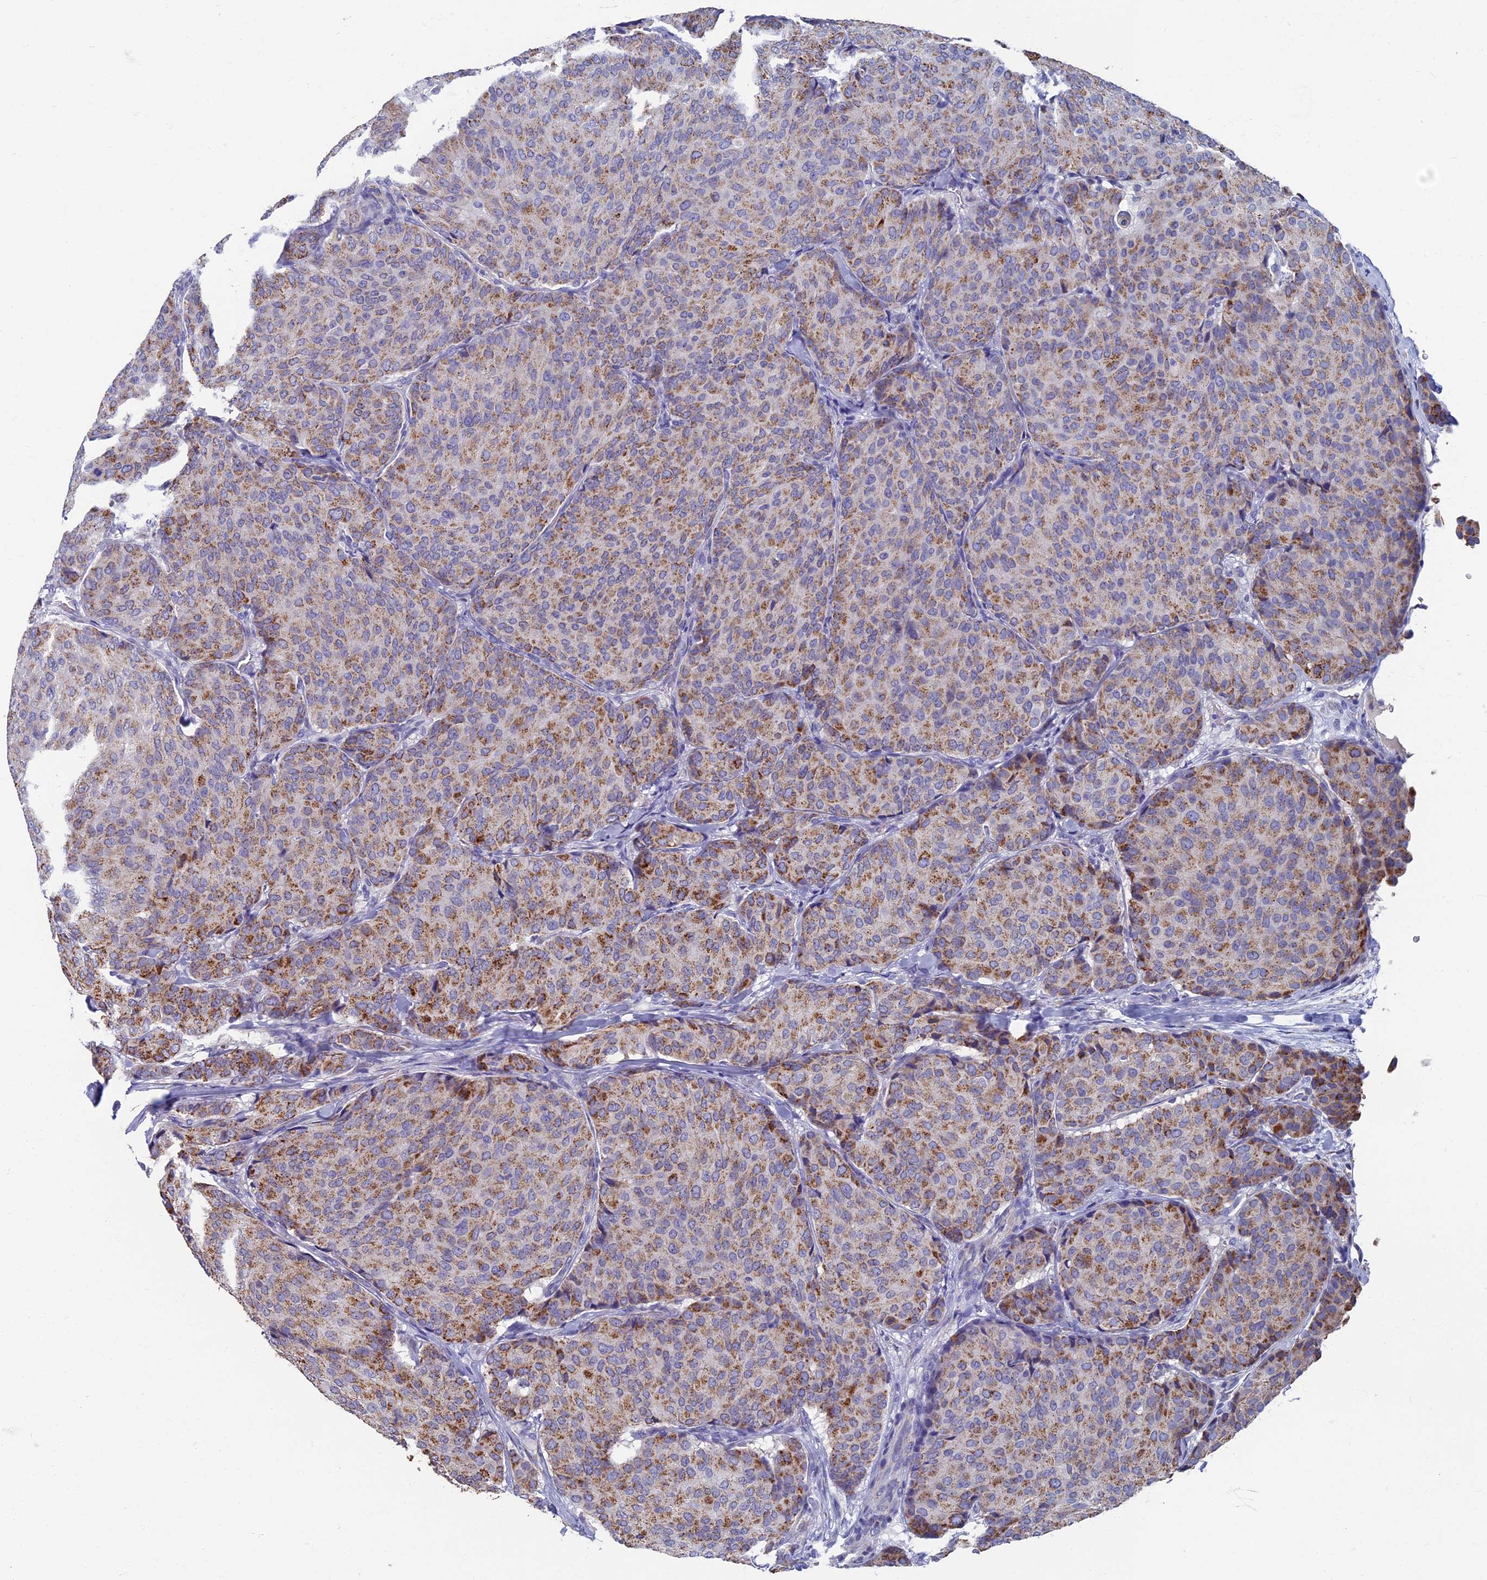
{"staining": {"intensity": "moderate", "quantity": "25%-75%", "location": "cytoplasmic/membranous"}, "tissue": "breast cancer", "cell_type": "Tumor cells", "image_type": "cancer", "snomed": [{"axis": "morphology", "description": "Duct carcinoma"}, {"axis": "topography", "description": "Breast"}], "caption": "DAB (3,3'-diaminobenzidine) immunohistochemical staining of human infiltrating ductal carcinoma (breast) demonstrates moderate cytoplasmic/membranous protein positivity in about 25%-75% of tumor cells.", "gene": "OAT", "patient": {"sex": "female", "age": 75}}